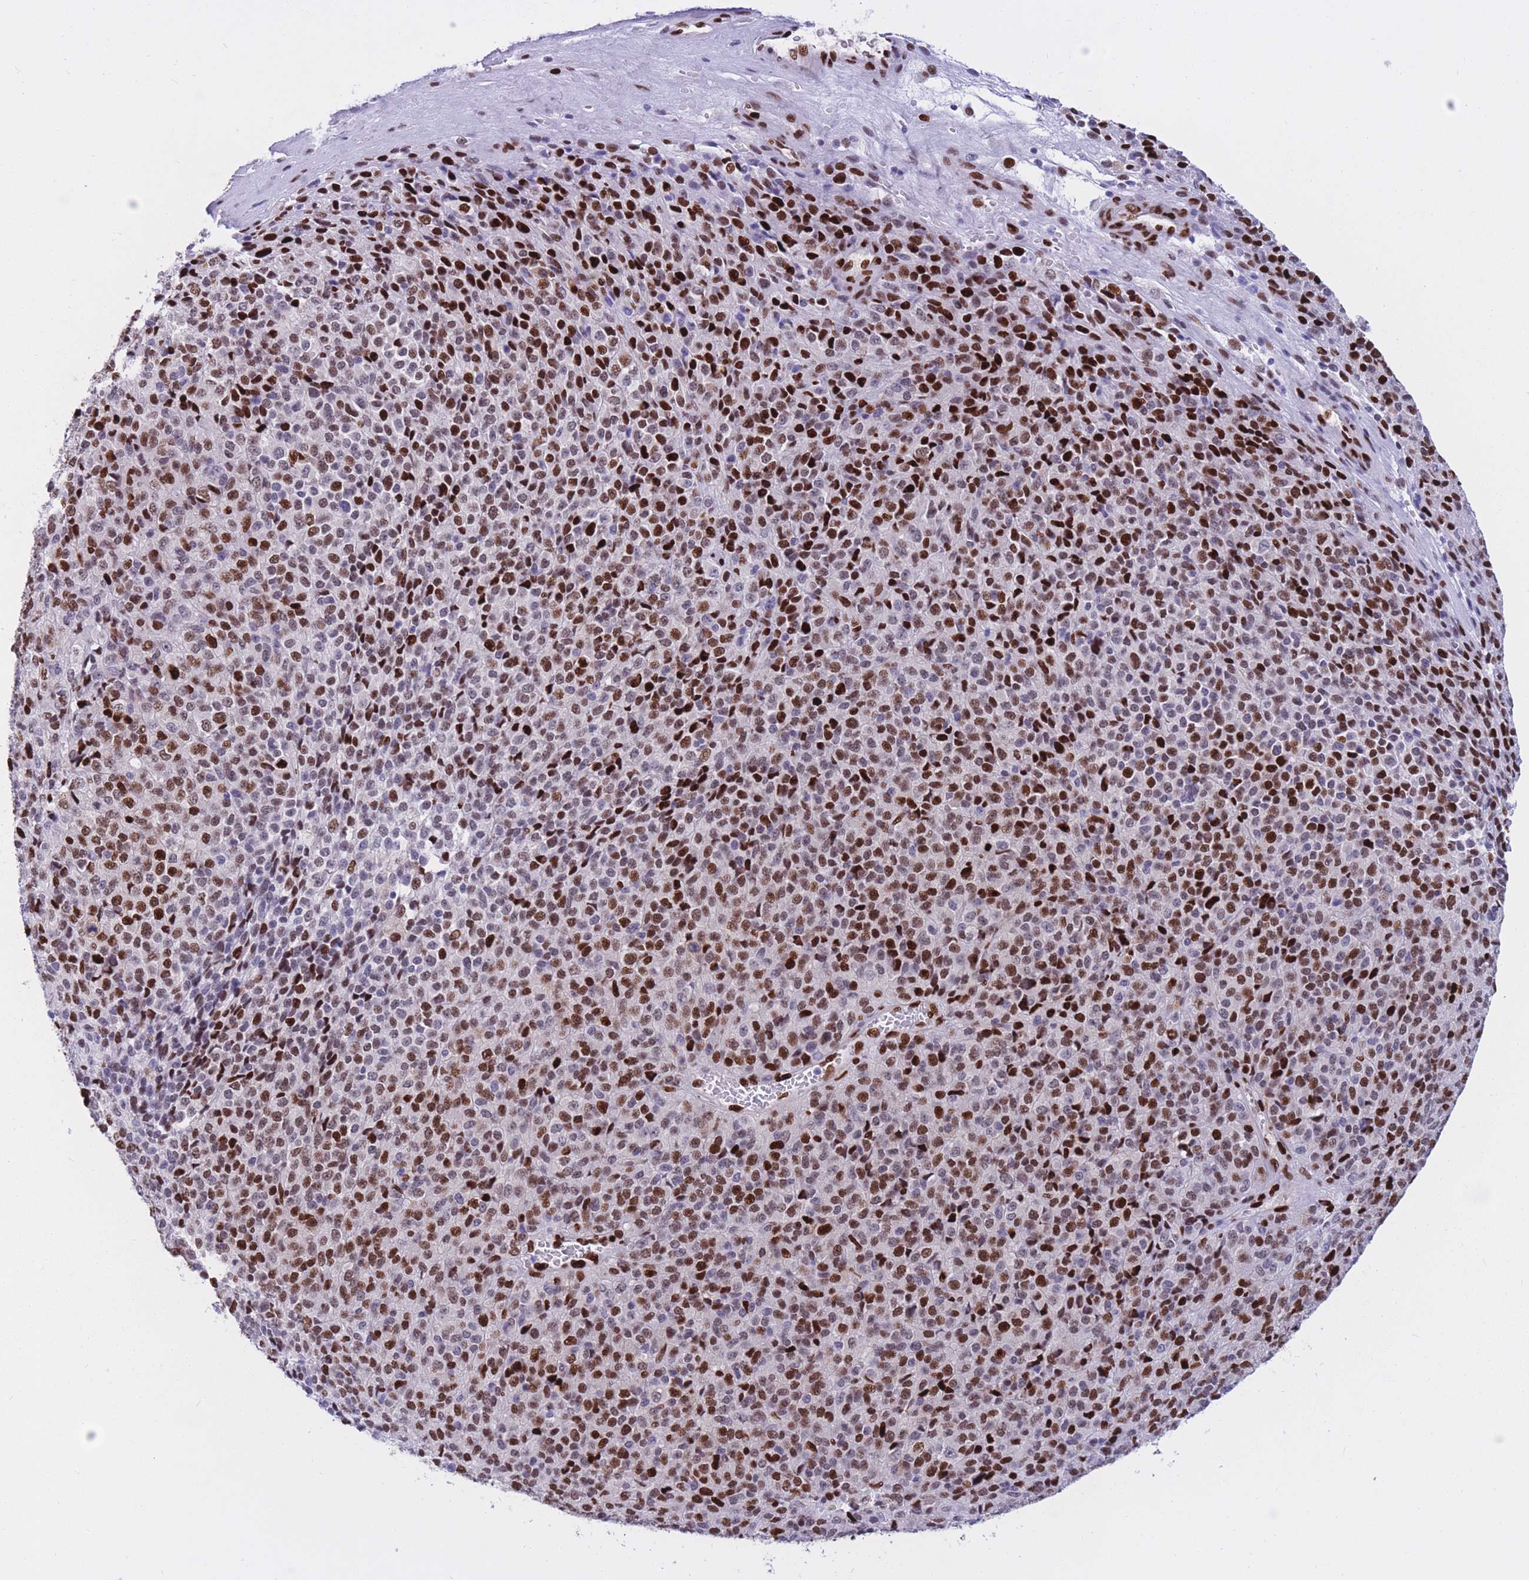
{"staining": {"intensity": "strong", "quantity": ">75%", "location": "nuclear"}, "tissue": "melanoma", "cell_type": "Tumor cells", "image_type": "cancer", "snomed": [{"axis": "morphology", "description": "Malignant melanoma, Metastatic site"}, {"axis": "topography", "description": "Brain"}], "caption": "This image reveals malignant melanoma (metastatic site) stained with immunohistochemistry (IHC) to label a protein in brown. The nuclear of tumor cells show strong positivity for the protein. Nuclei are counter-stained blue.", "gene": "NASP", "patient": {"sex": "female", "age": 56}}